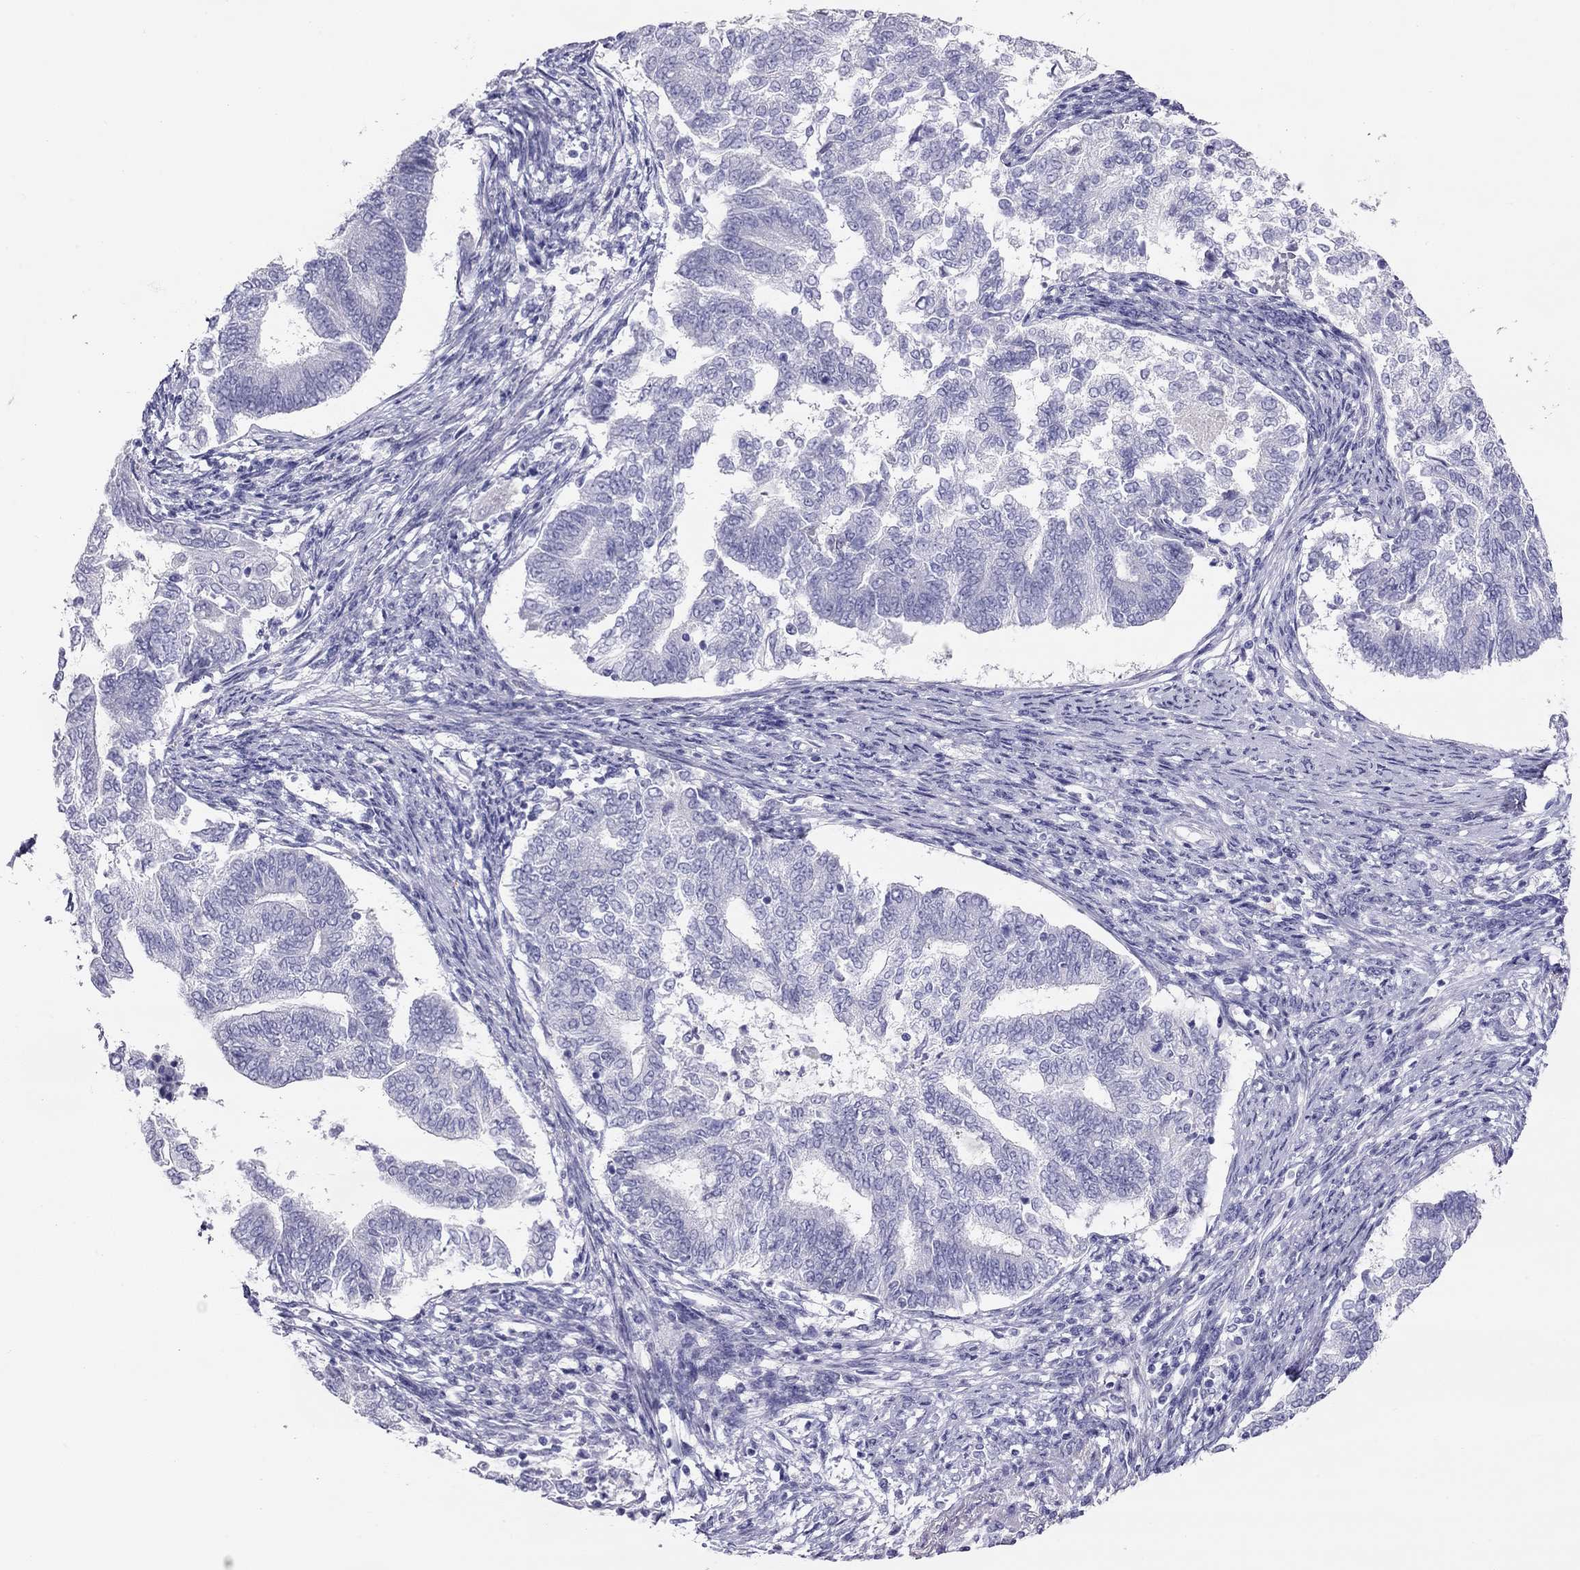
{"staining": {"intensity": "negative", "quantity": "none", "location": "none"}, "tissue": "endometrial cancer", "cell_type": "Tumor cells", "image_type": "cancer", "snomed": [{"axis": "morphology", "description": "Adenocarcinoma, NOS"}, {"axis": "topography", "description": "Endometrium"}], "caption": "A high-resolution image shows immunohistochemistry (IHC) staining of endometrial cancer (adenocarcinoma), which reveals no significant expression in tumor cells. Nuclei are stained in blue.", "gene": "KCNV2", "patient": {"sex": "female", "age": 65}}